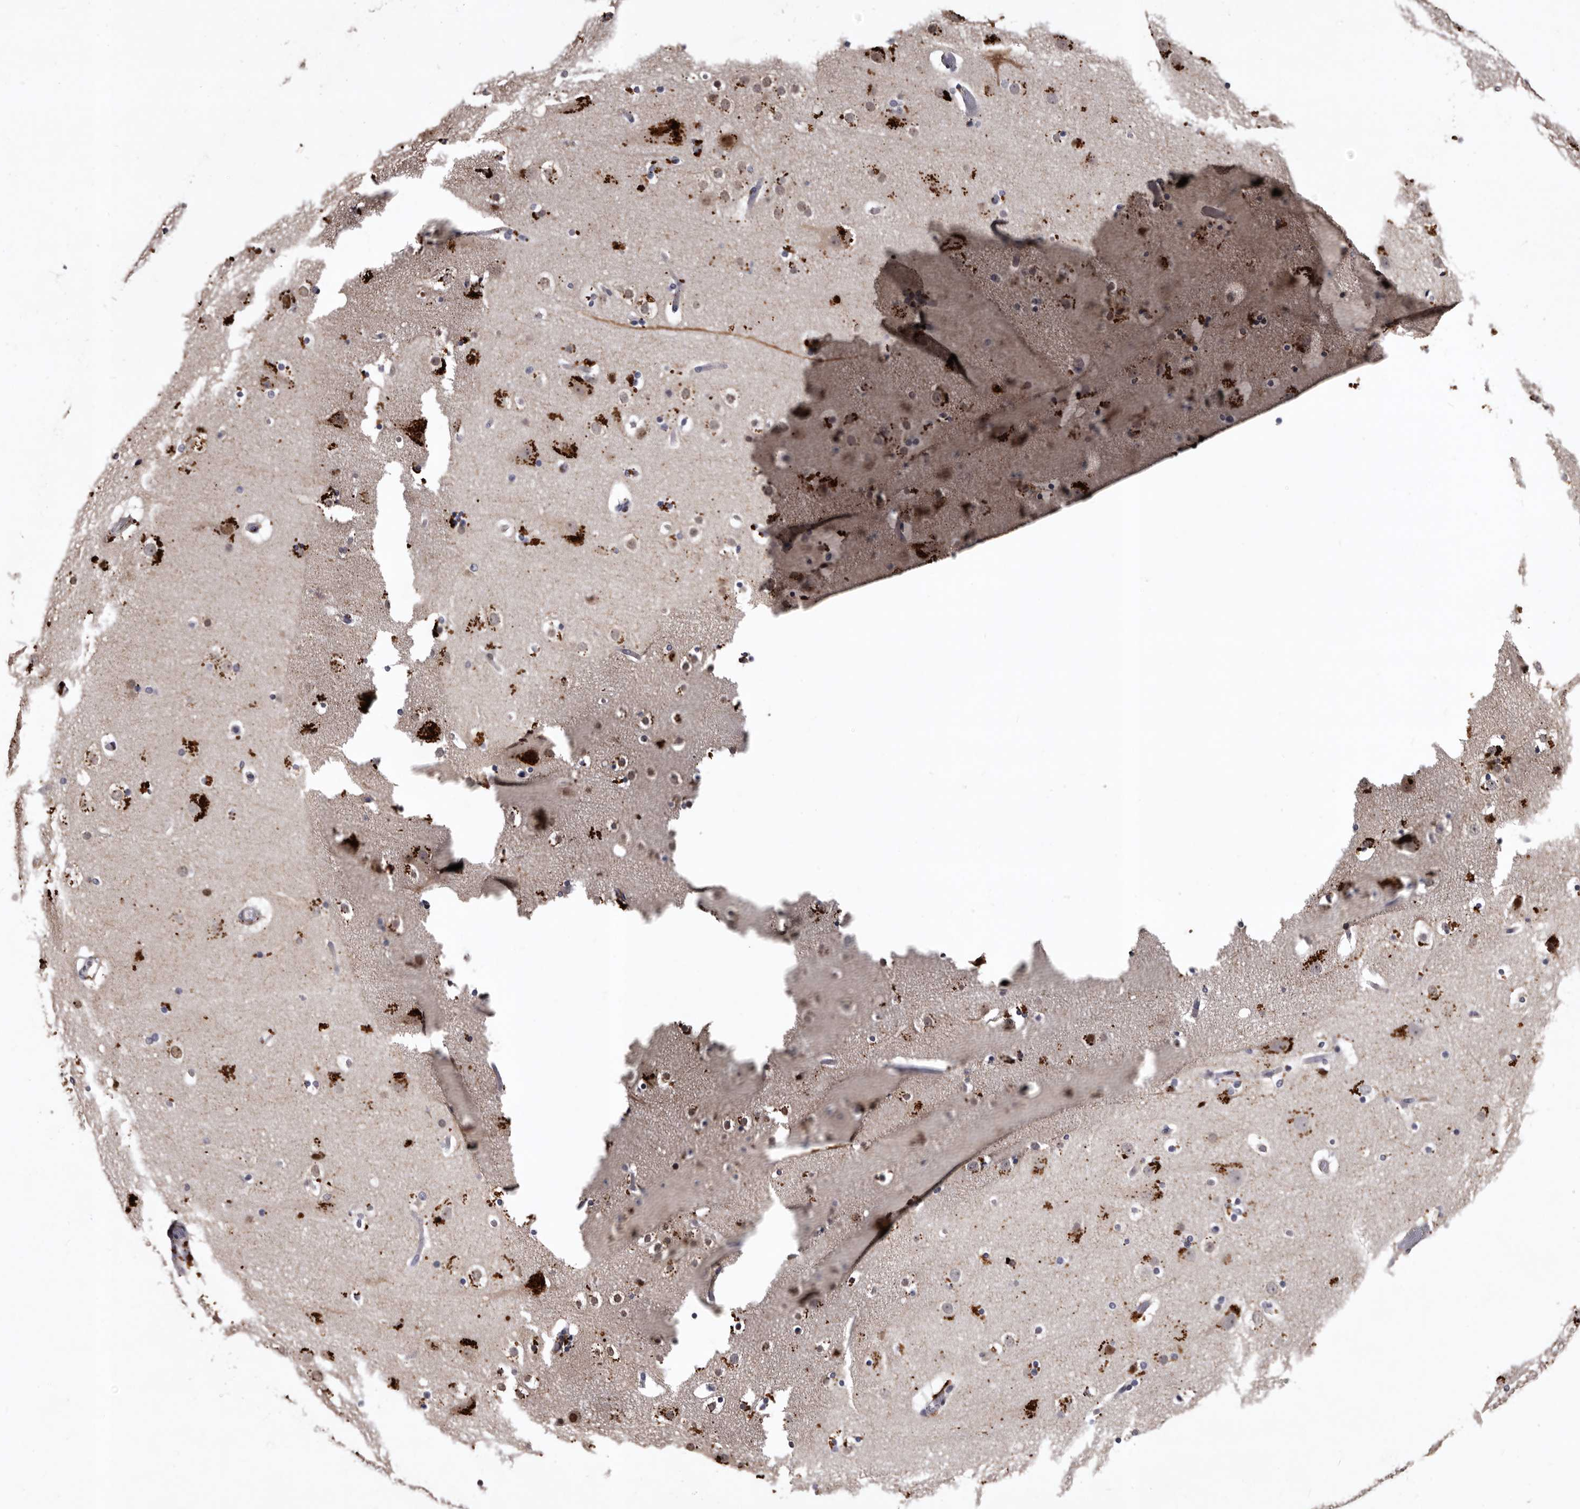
{"staining": {"intensity": "negative", "quantity": "none", "location": "none"}, "tissue": "cerebral cortex", "cell_type": "Endothelial cells", "image_type": "normal", "snomed": [{"axis": "morphology", "description": "Normal tissue, NOS"}, {"axis": "topography", "description": "Cerebral cortex"}], "caption": "Immunohistochemistry (IHC) of normal human cerebral cortex exhibits no staining in endothelial cells. (DAB (3,3'-diaminobenzidine) immunohistochemistry, high magnification).", "gene": "SLC10A4", "patient": {"sex": "male", "age": 57}}